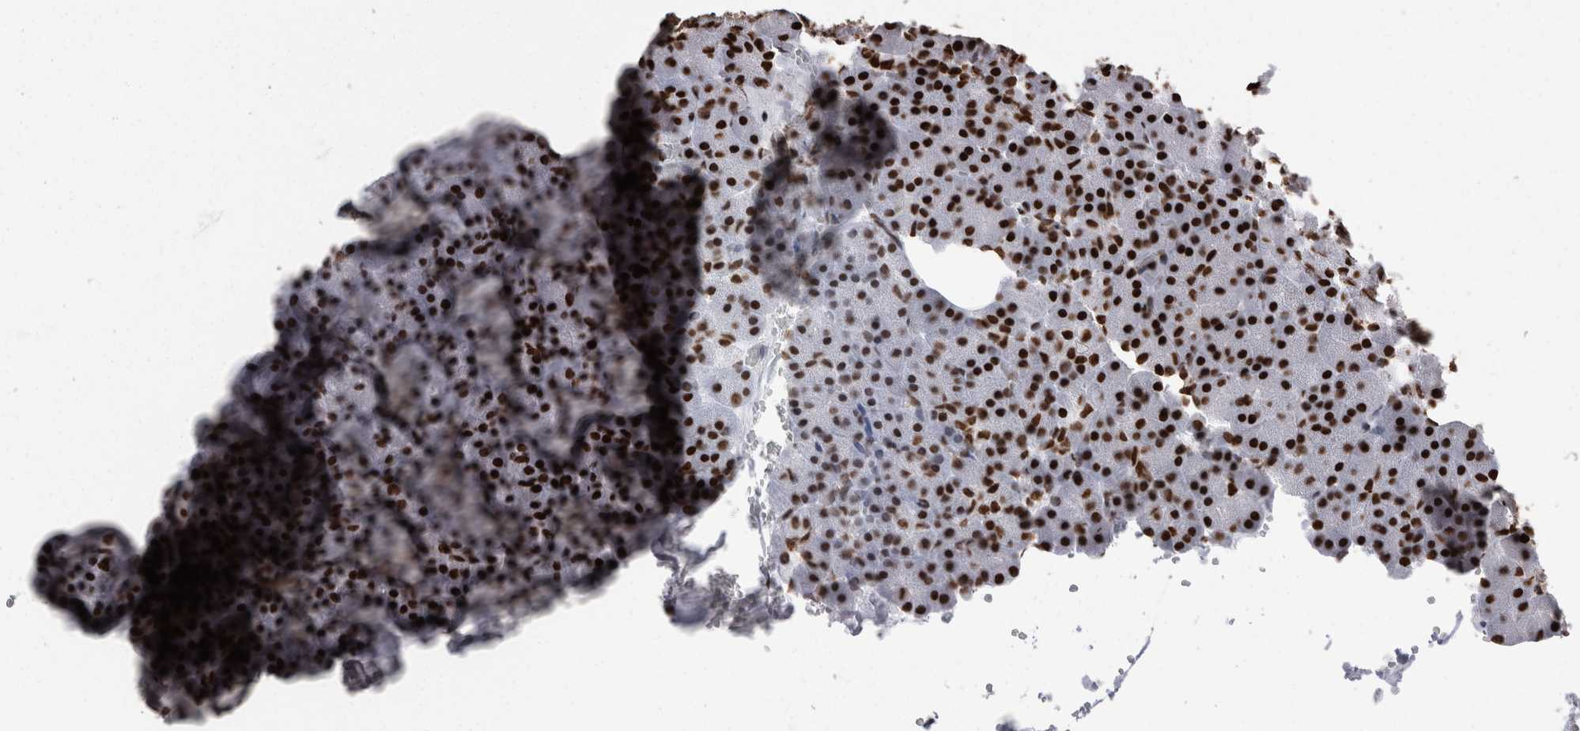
{"staining": {"intensity": "strong", "quantity": ">75%", "location": "nuclear"}, "tissue": "pancreas", "cell_type": "Exocrine glandular cells", "image_type": "normal", "snomed": [{"axis": "morphology", "description": "Normal tissue, NOS"}, {"axis": "morphology", "description": "Carcinoid, malignant, NOS"}, {"axis": "topography", "description": "Pancreas"}], "caption": "Brown immunohistochemical staining in benign pancreas reveals strong nuclear expression in about >75% of exocrine glandular cells. (DAB (3,3'-diaminobenzidine) IHC, brown staining for protein, blue staining for nuclei).", "gene": "HNRNPM", "patient": {"sex": "female", "age": 35}}